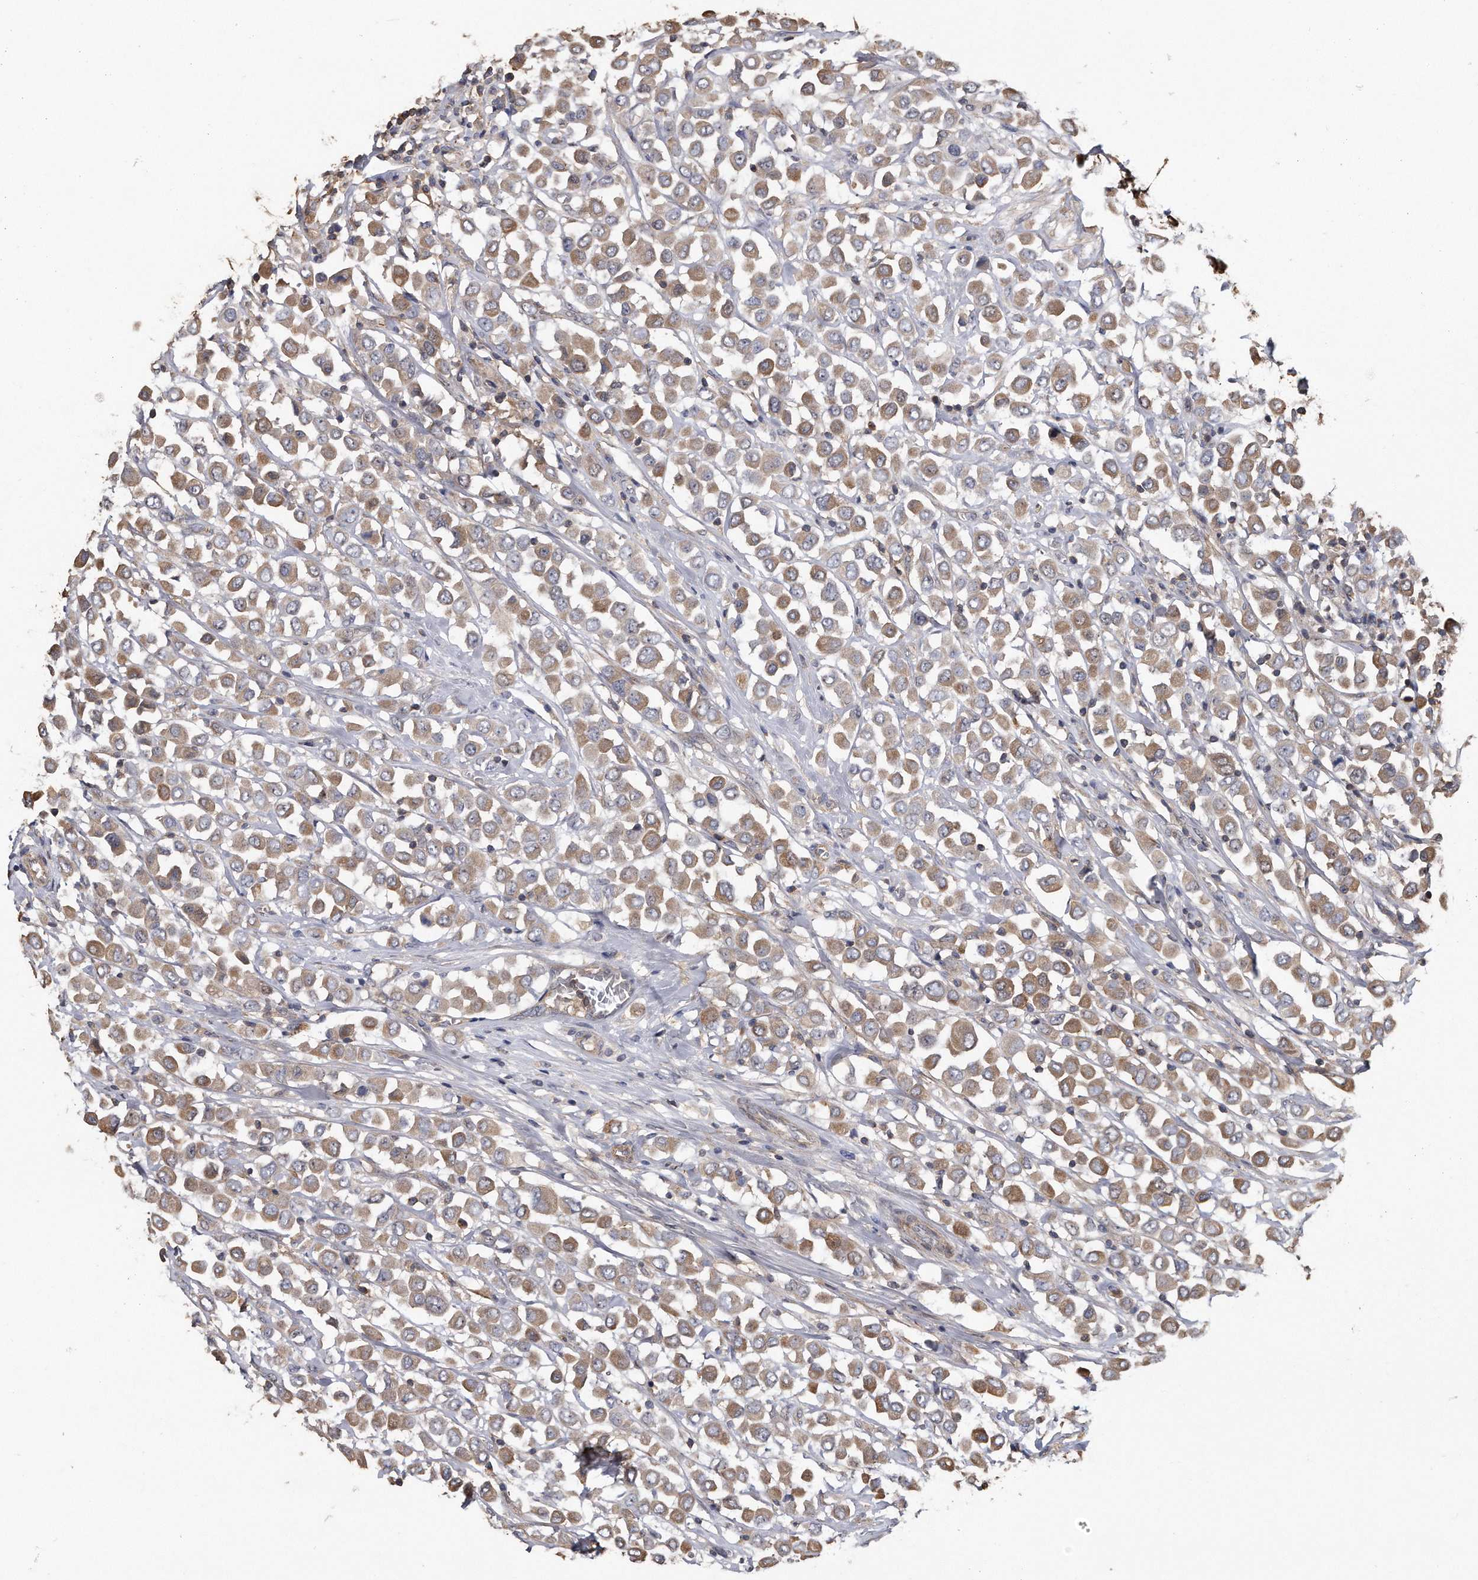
{"staining": {"intensity": "moderate", "quantity": ">75%", "location": "cytoplasmic/membranous"}, "tissue": "breast cancer", "cell_type": "Tumor cells", "image_type": "cancer", "snomed": [{"axis": "morphology", "description": "Duct carcinoma"}, {"axis": "topography", "description": "Breast"}], "caption": "IHC staining of breast intraductal carcinoma, which exhibits medium levels of moderate cytoplasmic/membranous expression in approximately >75% of tumor cells indicating moderate cytoplasmic/membranous protein staining. The staining was performed using DAB (brown) for protein detection and nuclei were counterstained in hematoxylin (blue).", "gene": "KCND3", "patient": {"sex": "female", "age": 61}}